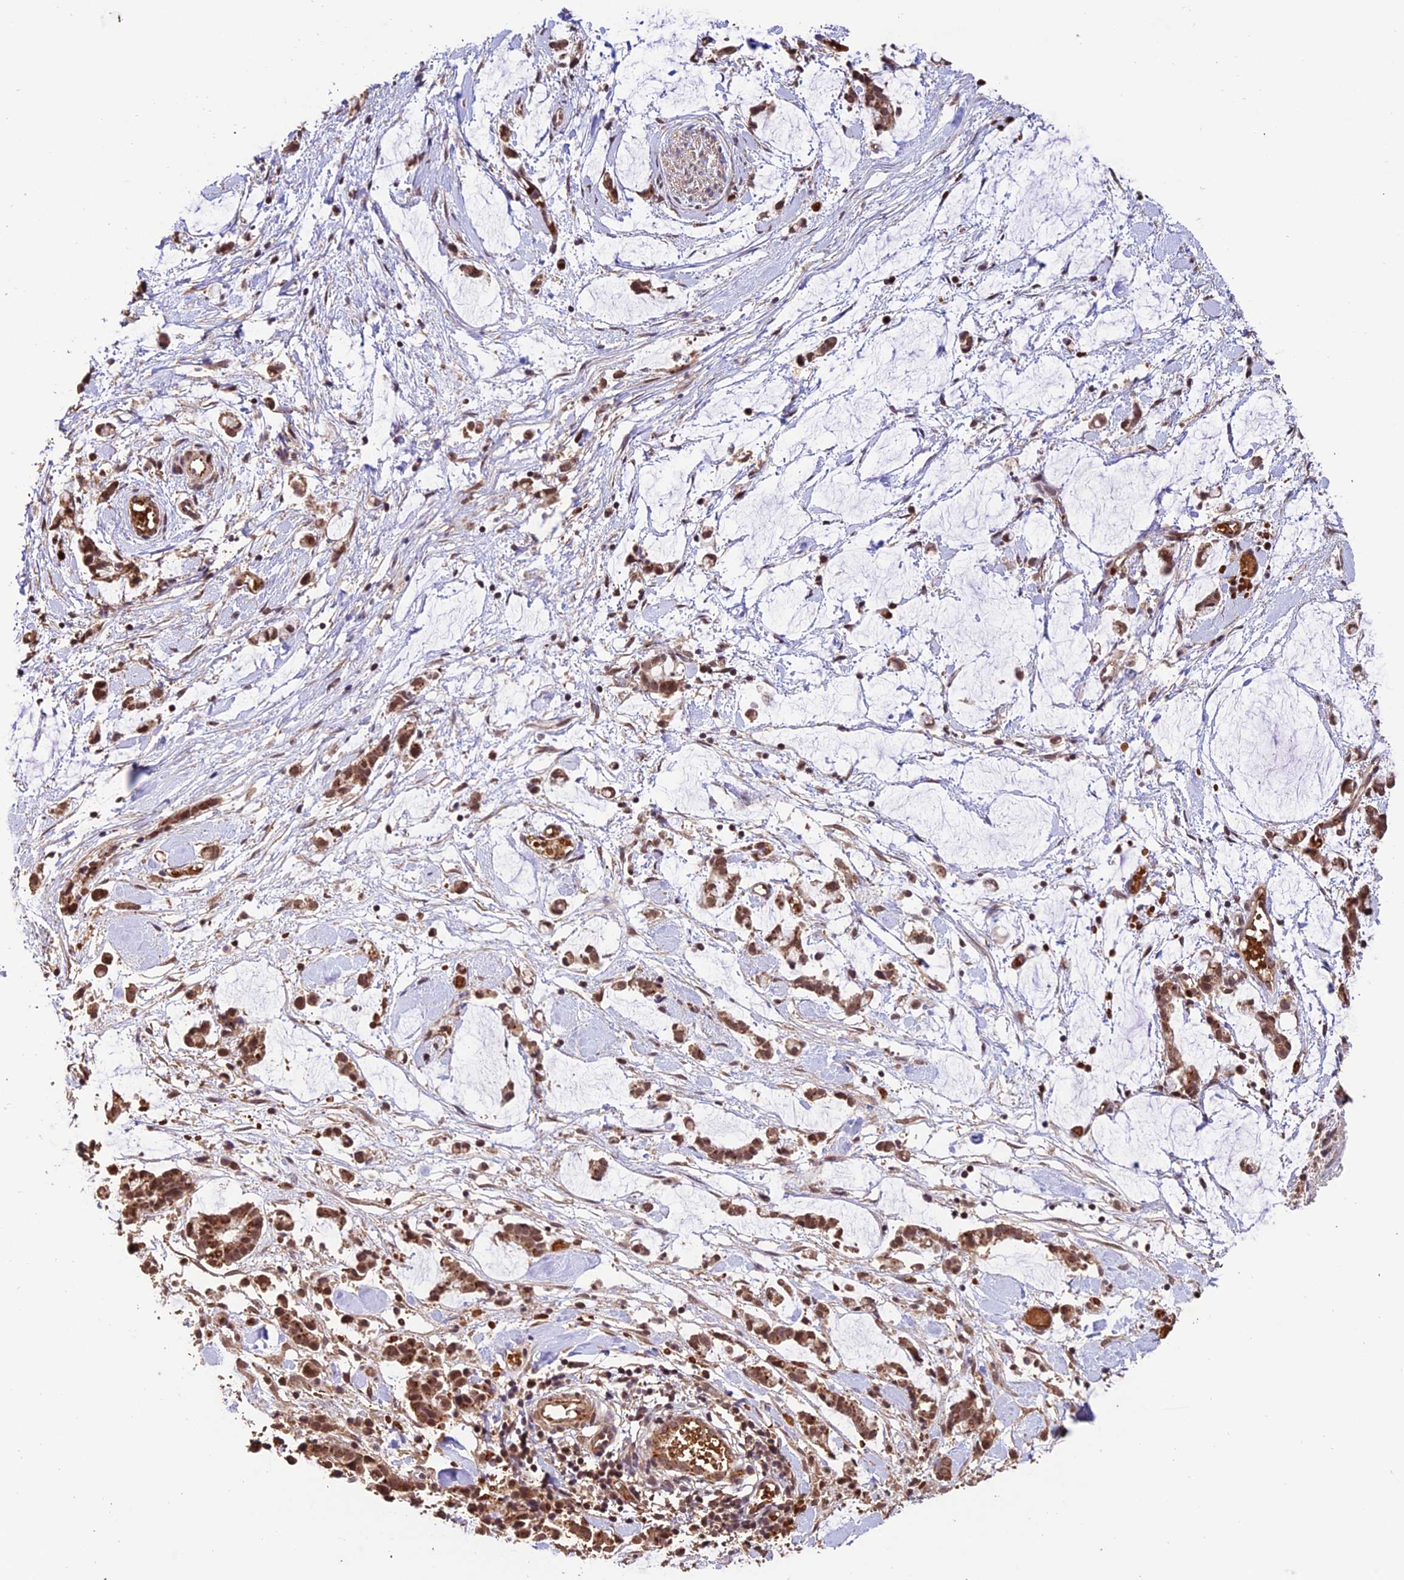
{"staining": {"intensity": "moderate", "quantity": "25%-75%", "location": "cytoplasmic/membranous"}, "tissue": "adipose tissue", "cell_type": "Adipocytes", "image_type": "normal", "snomed": [{"axis": "morphology", "description": "Normal tissue, NOS"}, {"axis": "morphology", "description": "Adenocarcinoma, NOS"}, {"axis": "topography", "description": "Smooth muscle"}, {"axis": "topography", "description": "Colon"}], "caption": "High-power microscopy captured an immunohistochemistry (IHC) image of normal adipose tissue, revealing moderate cytoplasmic/membranous positivity in approximately 25%-75% of adipocytes. Immunohistochemistry (ihc) stains the protein of interest in brown and the nuclei are stained blue.", "gene": "CABIN1", "patient": {"sex": "male", "age": 14}}